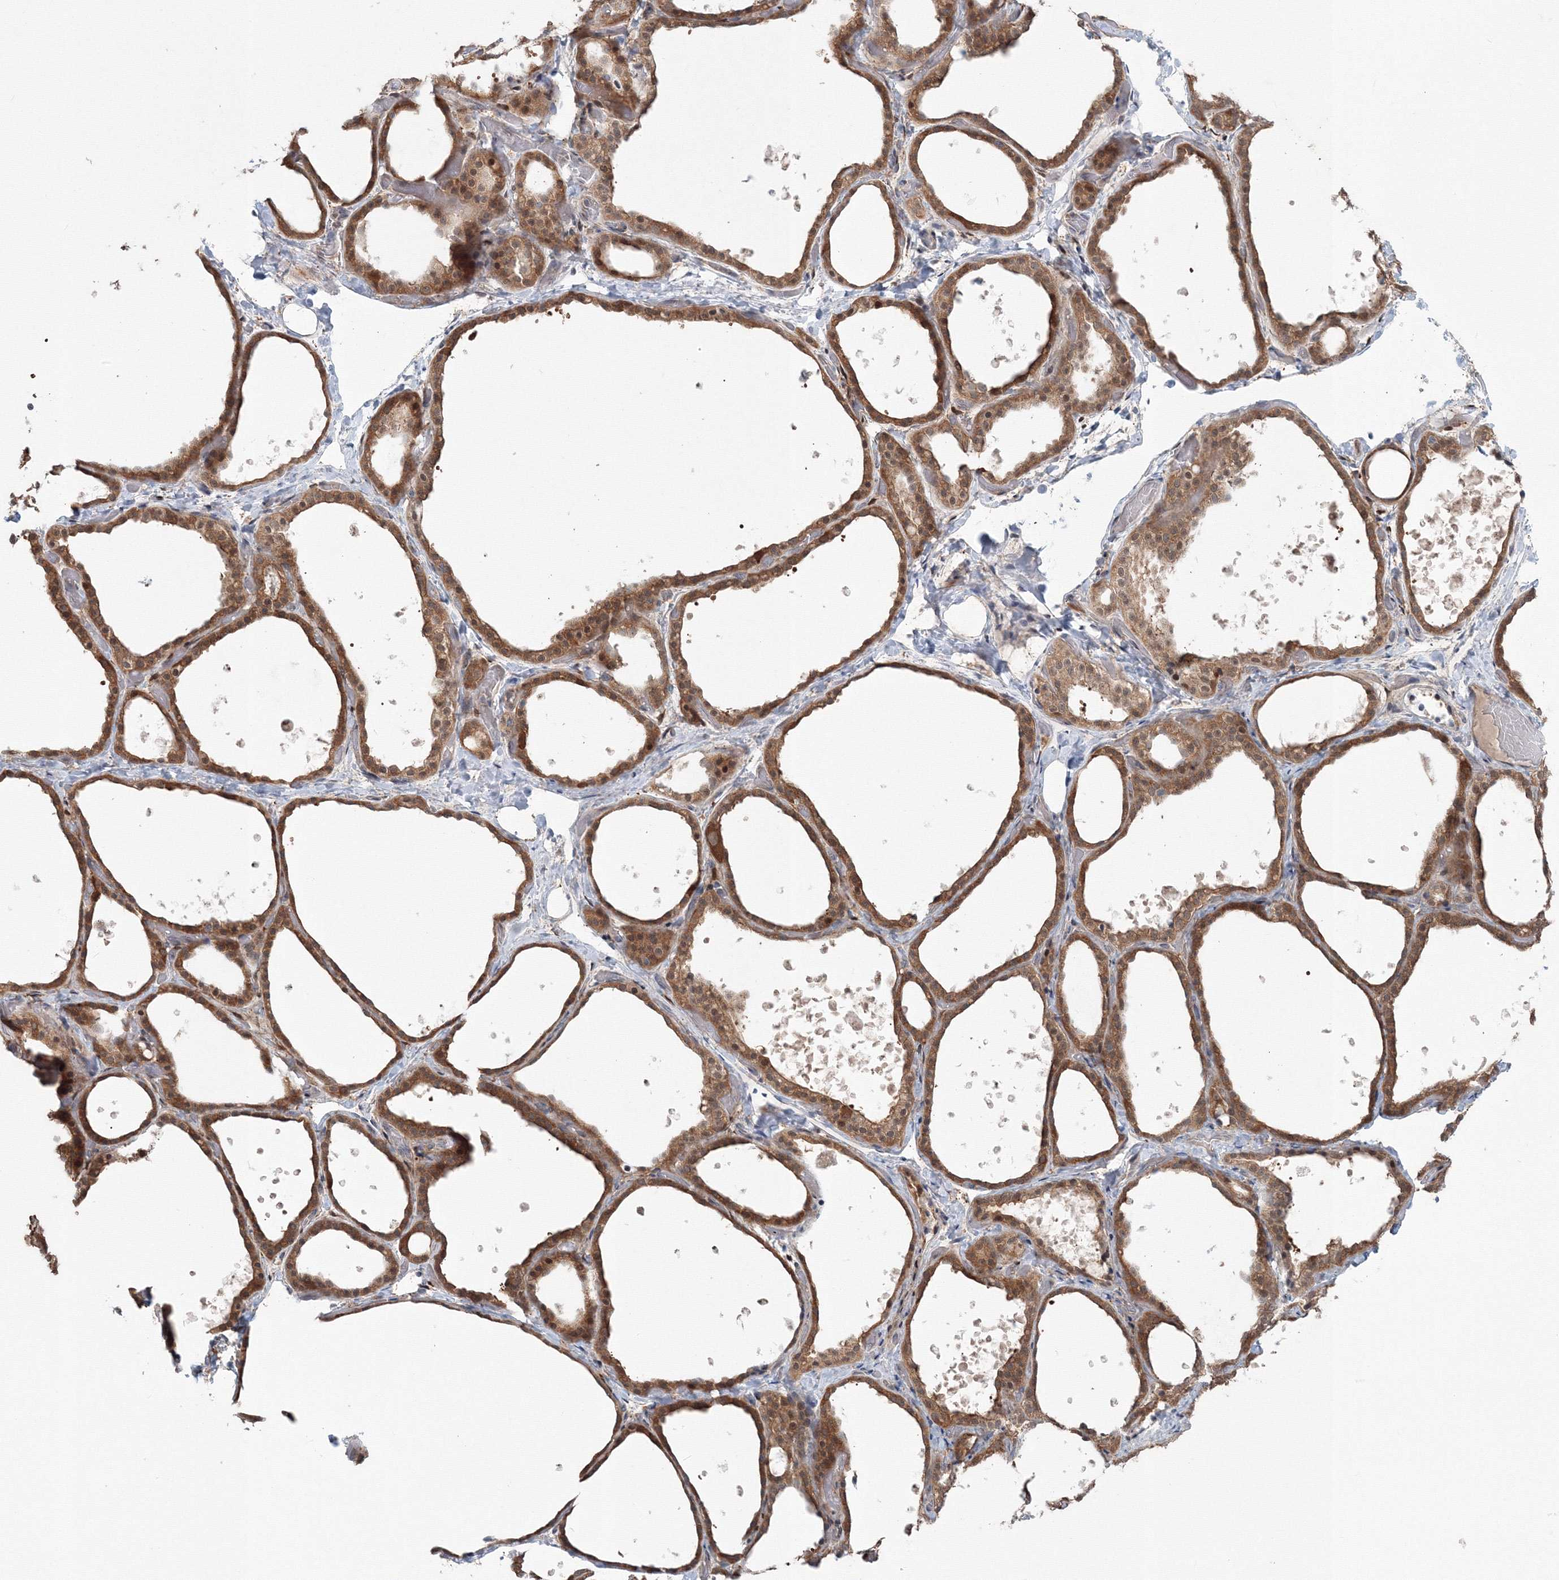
{"staining": {"intensity": "moderate", "quantity": ">75%", "location": "cytoplasmic/membranous"}, "tissue": "thyroid gland", "cell_type": "Glandular cells", "image_type": "normal", "snomed": [{"axis": "morphology", "description": "Normal tissue, NOS"}, {"axis": "topography", "description": "Thyroid gland"}], "caption": "Unremarkable thyroid gland displays moderate cytoplasmic/membranous staining in about >75% of glandular cells.", "gene": "MKRN2", "patient": {"sex": "female", "age": 44}}